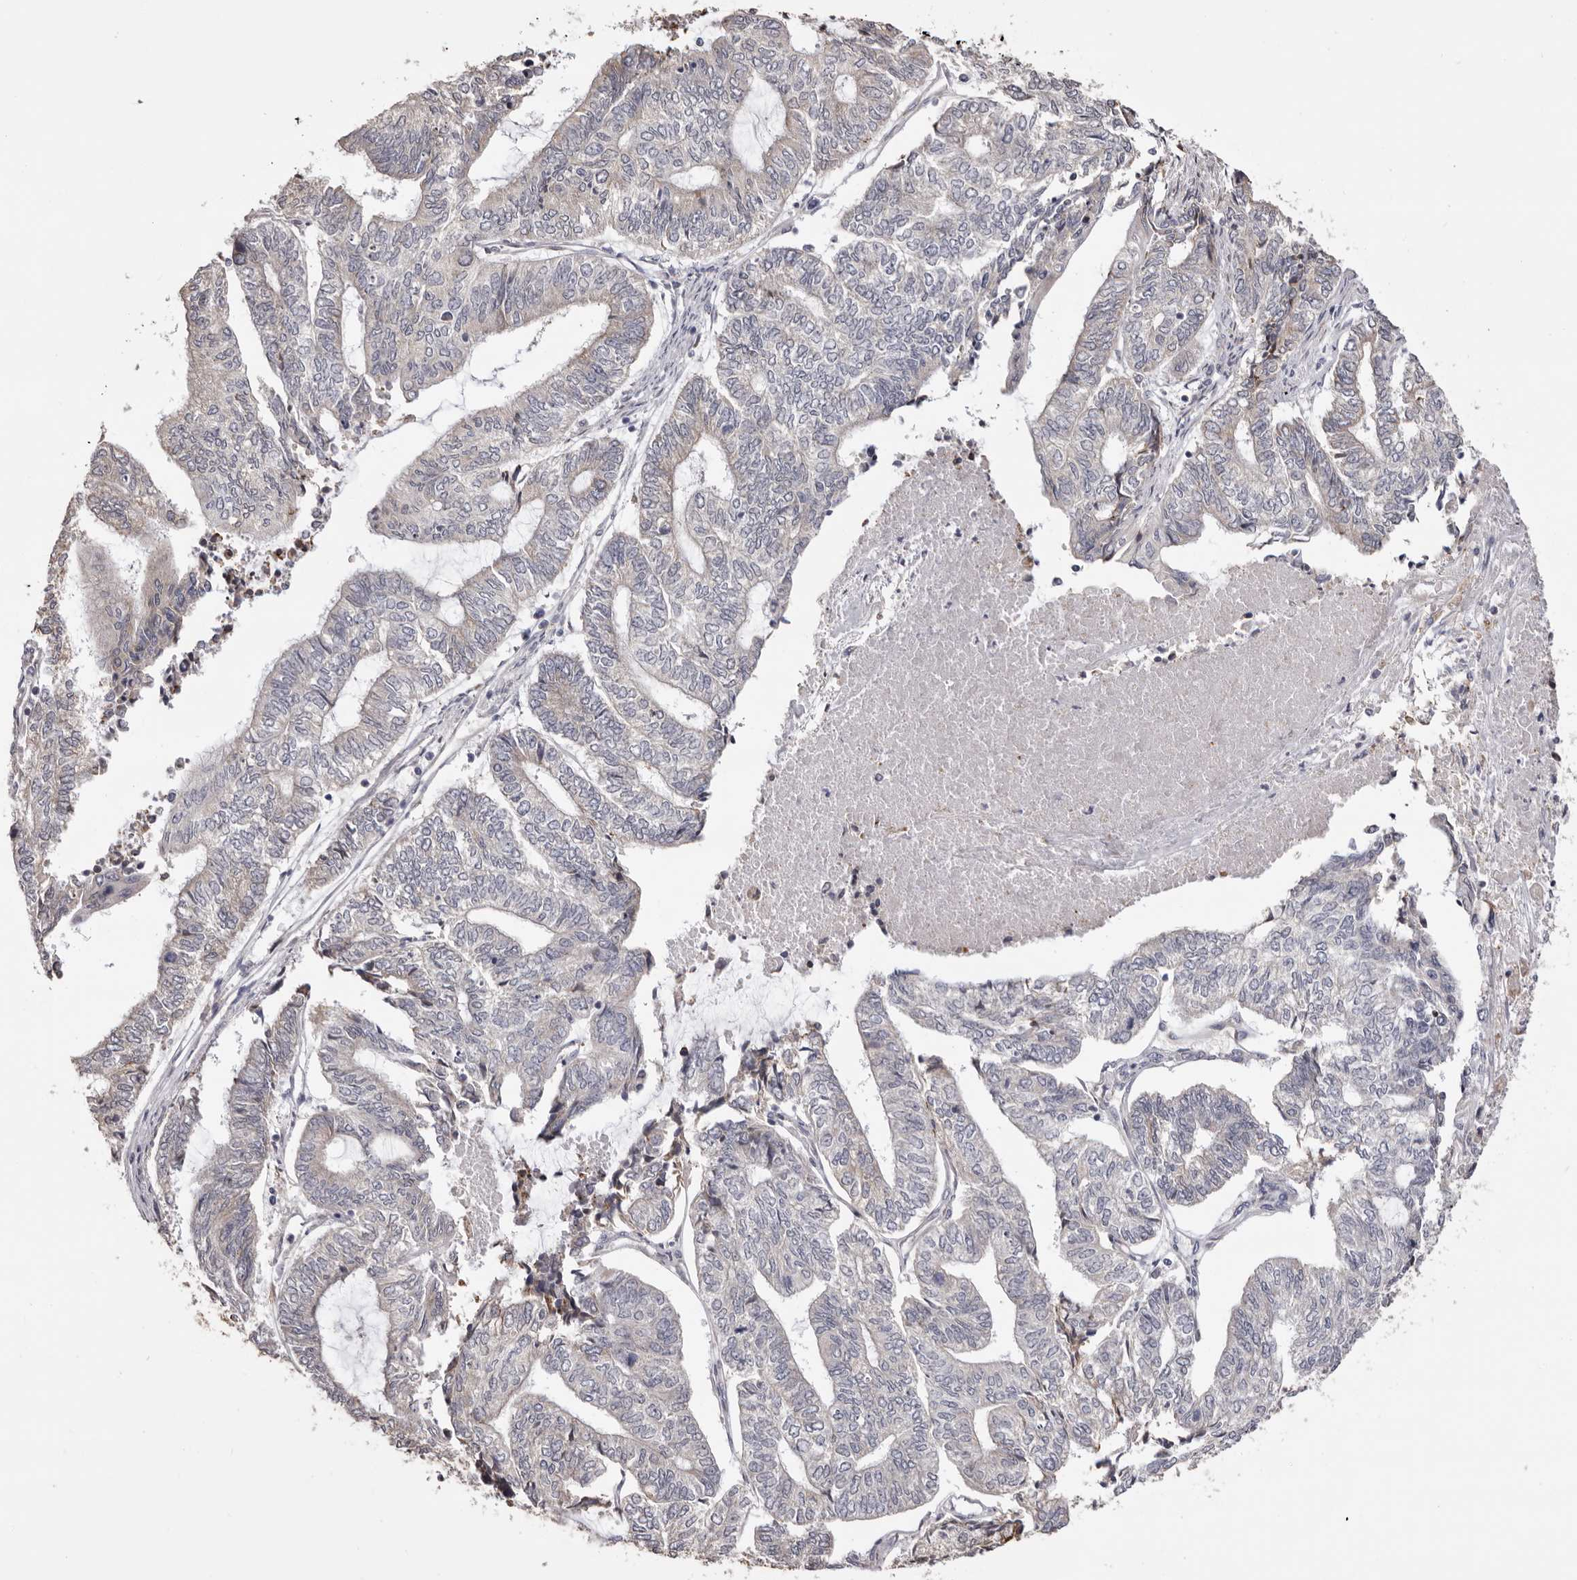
{"staining": {"intensity": "weak", "quantity": "<25%", "location": "cytoplasmic/membranous"}, "tissue": "endometrial cancer", "cell_type": "Tumor cells", "image_type": "cancer", "snomed": [{"axis": "morphology", "description": "Adenocarcinoma, NOS"}, {"axis": "topography", "description": "Uterus"}, {"axis": "topography", "description": "Endometrium"}], "caption": "The image demonstrates no significant staining in tumor cells of endometrial adenocarcinoma.", "gene": "PIGX", "patient": {"sex": "female", "age": 70}}